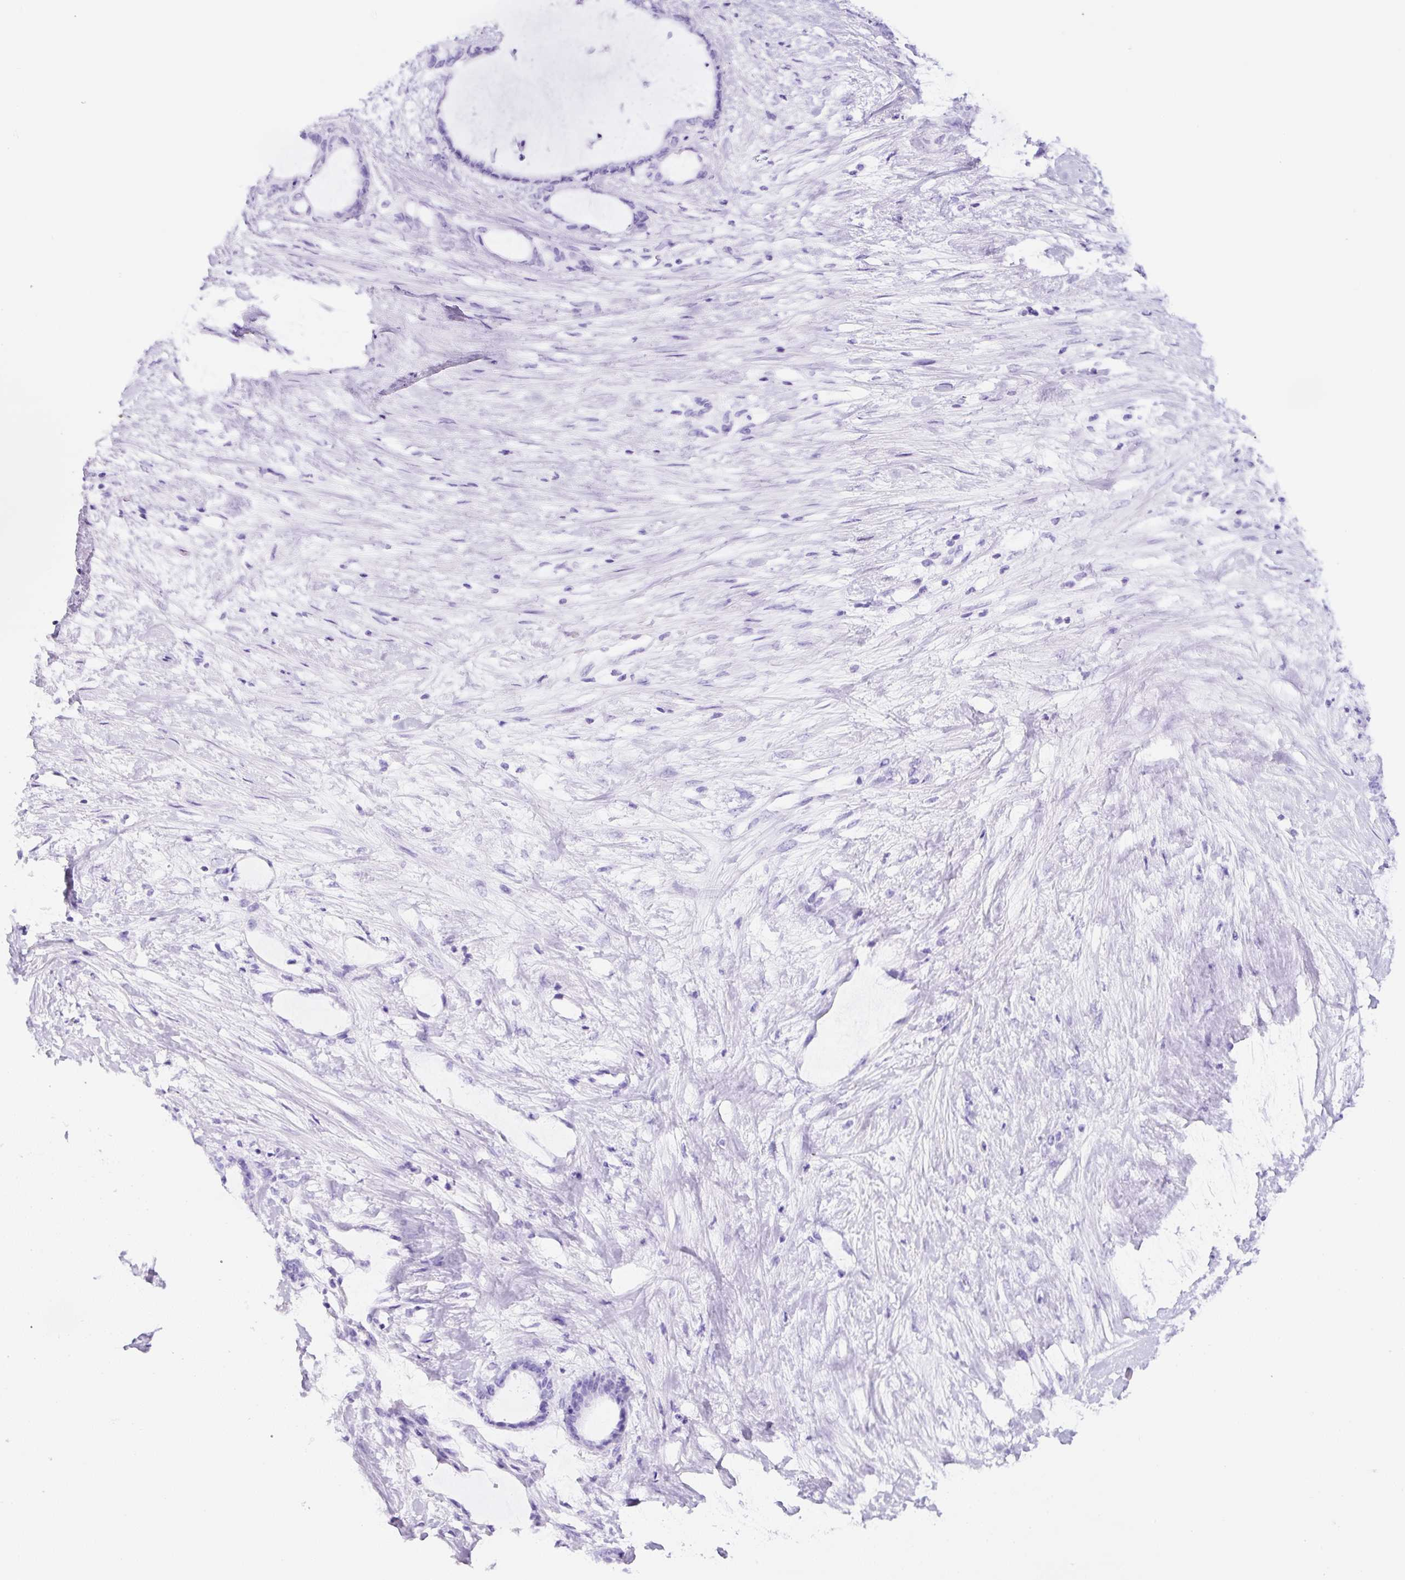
{"staining": {"intensity": "negative", "quantity": "none", "location": "none"}, "tissue": "liver cancer", "cell_type": "Tumor cells", "image_type": "cancer", "snomed": [{"axis": "morphology", "description": "Normal tissue, NOS"}, {"axis": "morphology", "description": "Cholangiocarcinoma"}, {"axis": "topography", "description": "Liver"}, {"axis": "topography", "description": "Peripheral nerve tissue"}], "caption": "Tumor cells are negative for protein expression in human liver cancer.", "gene": "TMEM200B", "patient": {"sex": "female", "age": 73}}